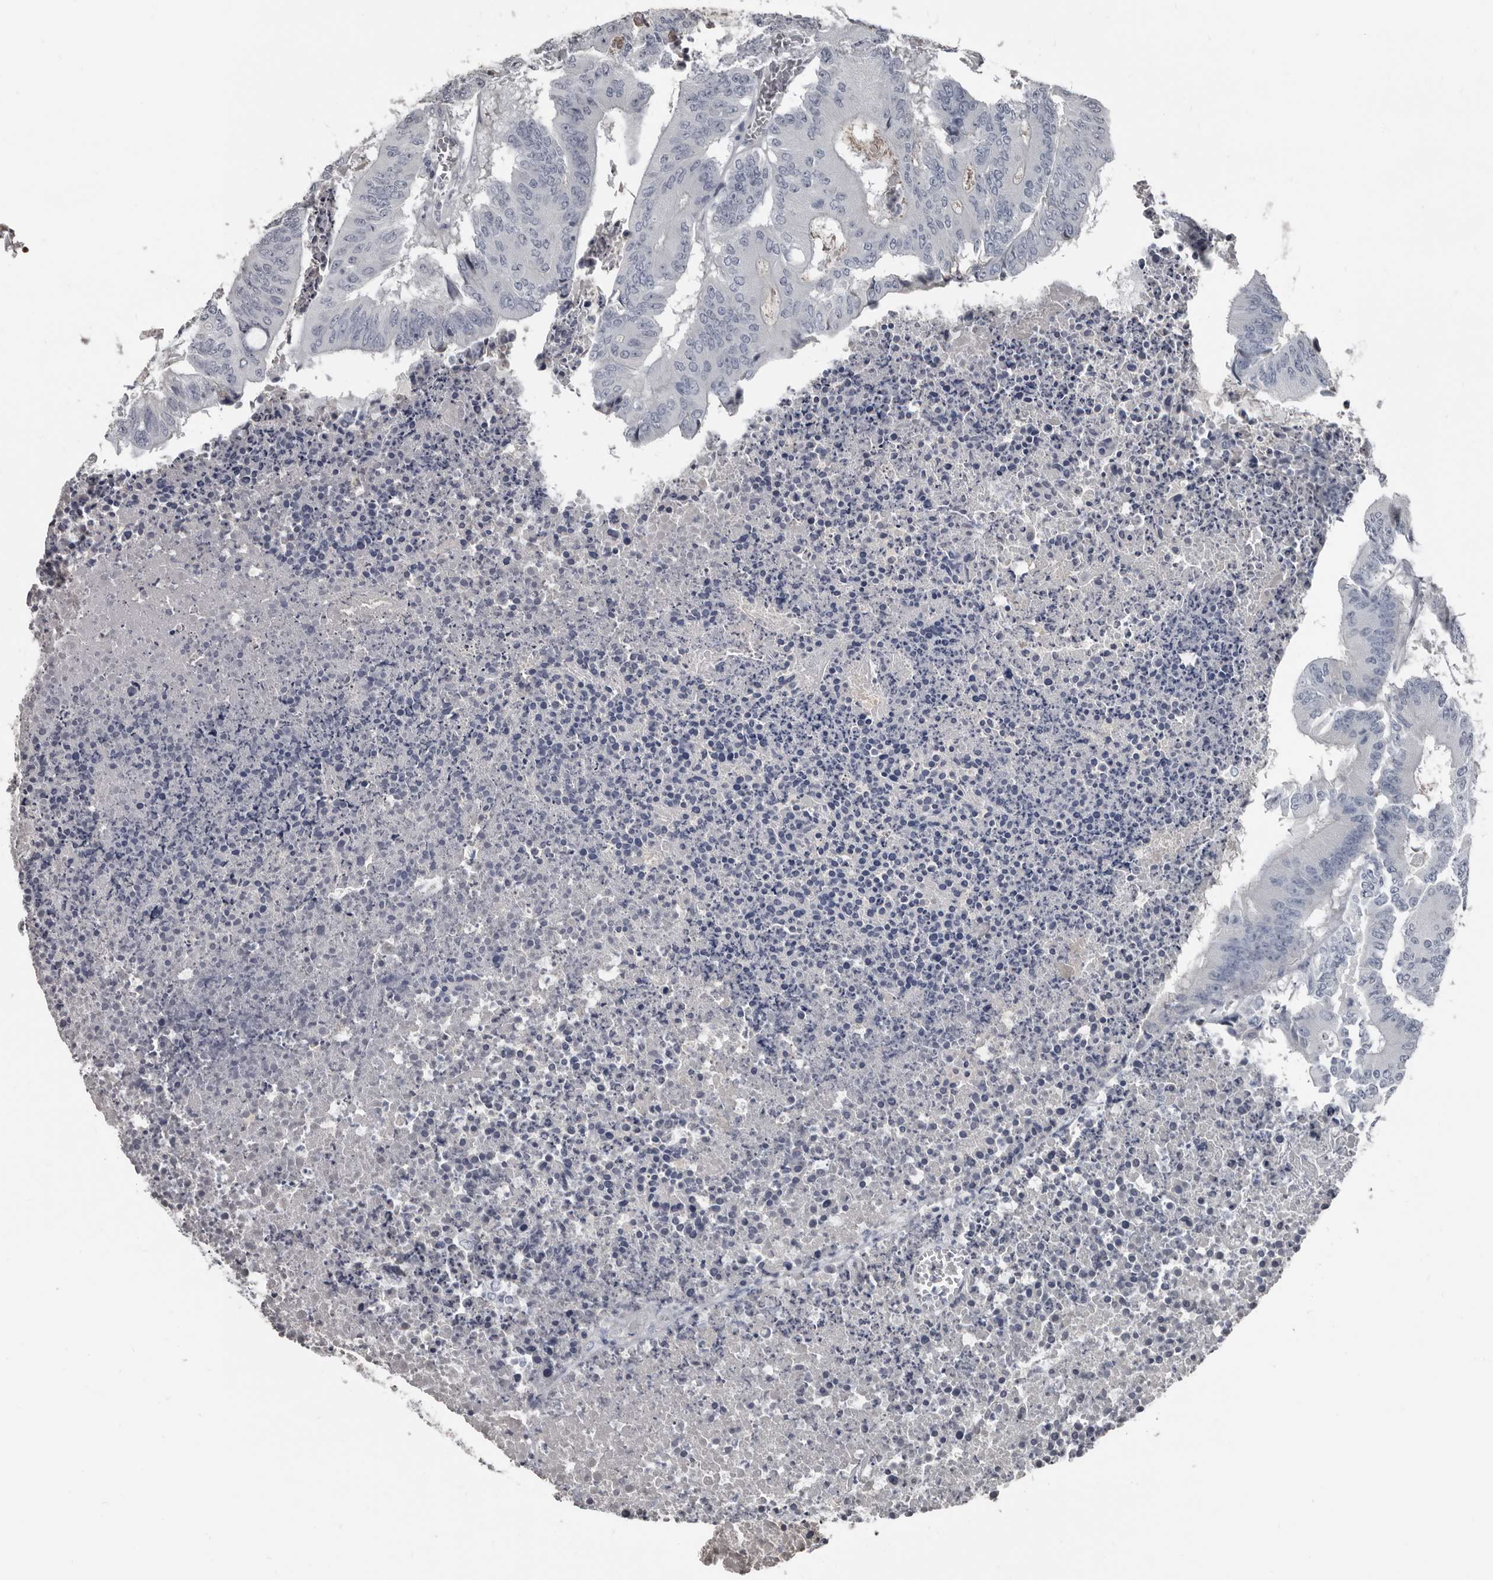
{"staining": {"intensity": "negative", "quantity": "none", "location": "none"}, "tissue": "colorectal cancer", "cell_type": "Tumor cells", "image_type": "cancer", "snomed": [{"axis": "morphology", "description": "Adenocarcinoma, NOS"}, {"axis": "topography", "description": "Colon"}], "caption": "Tumor cells show no significant protein expression in colorectal adenocarcinoma. The staining was performed using DAB (3,3'-diaminobenzidine) to visualize the protein expression in brown, while the nuclei were stained in blue with hematoxylin (Magnification: 20x).", "gene": "GREB1", "patient": {"sex": "male", "age": 87}}